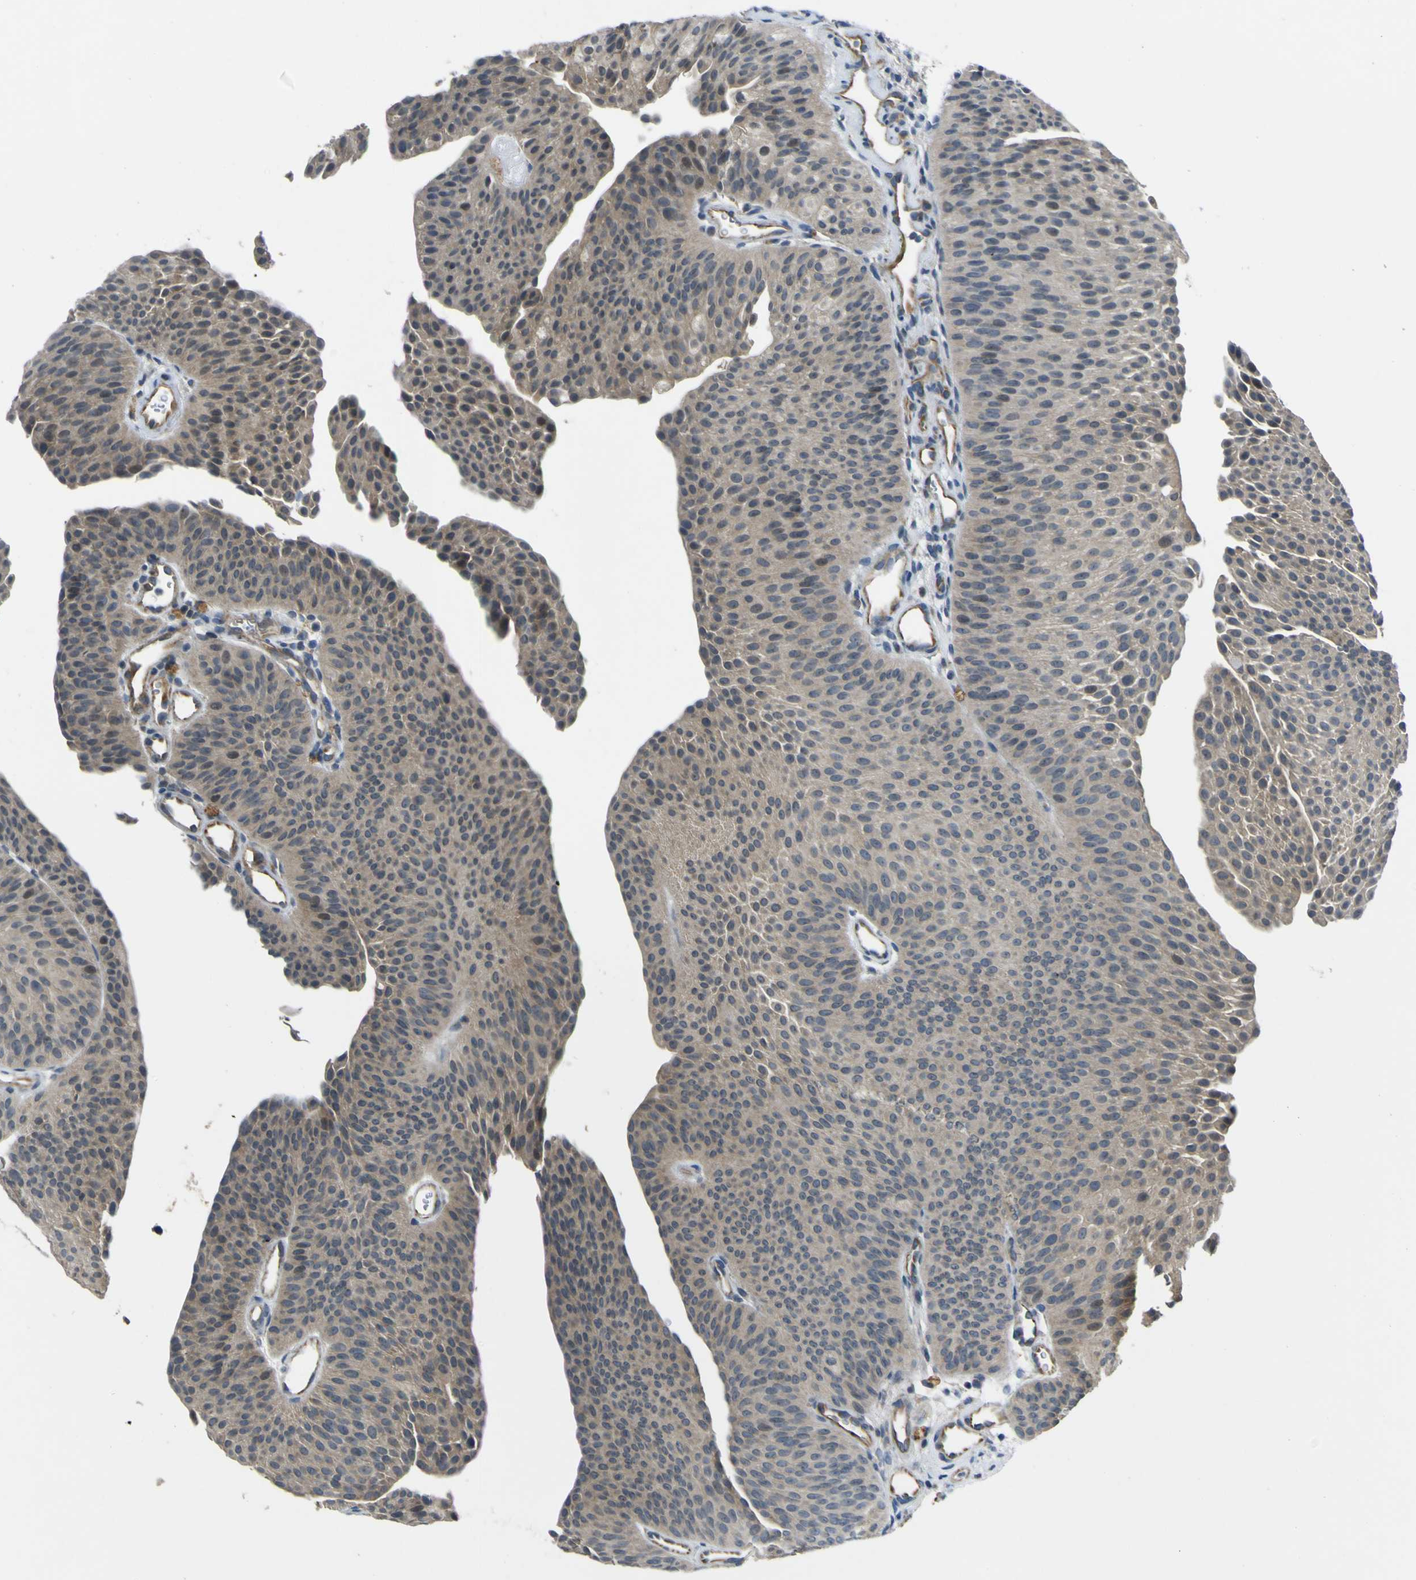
{"staining": {"intensity": "weak", "quantity": "25%-75%", "location": "cytoplasmic/membranous,nuclear"}, "tissue": "urothelial cancer", "cell_type": "Tumor cells", "image_type": "cancer", "snomed": [{"axis": "morphology", "description": "Urothelial carcinoma, Low grade"}, {"axis": "topography", "description": "Urinary bladder"}], "caption": "Tumor cells show low levels of weak cytoplasmic/membranous and nuclear expression in approximately 25%-75% of cells in human urothelial cancer.", "gene": "LDLR", "patient": {"sex": "female", "age": 60}}